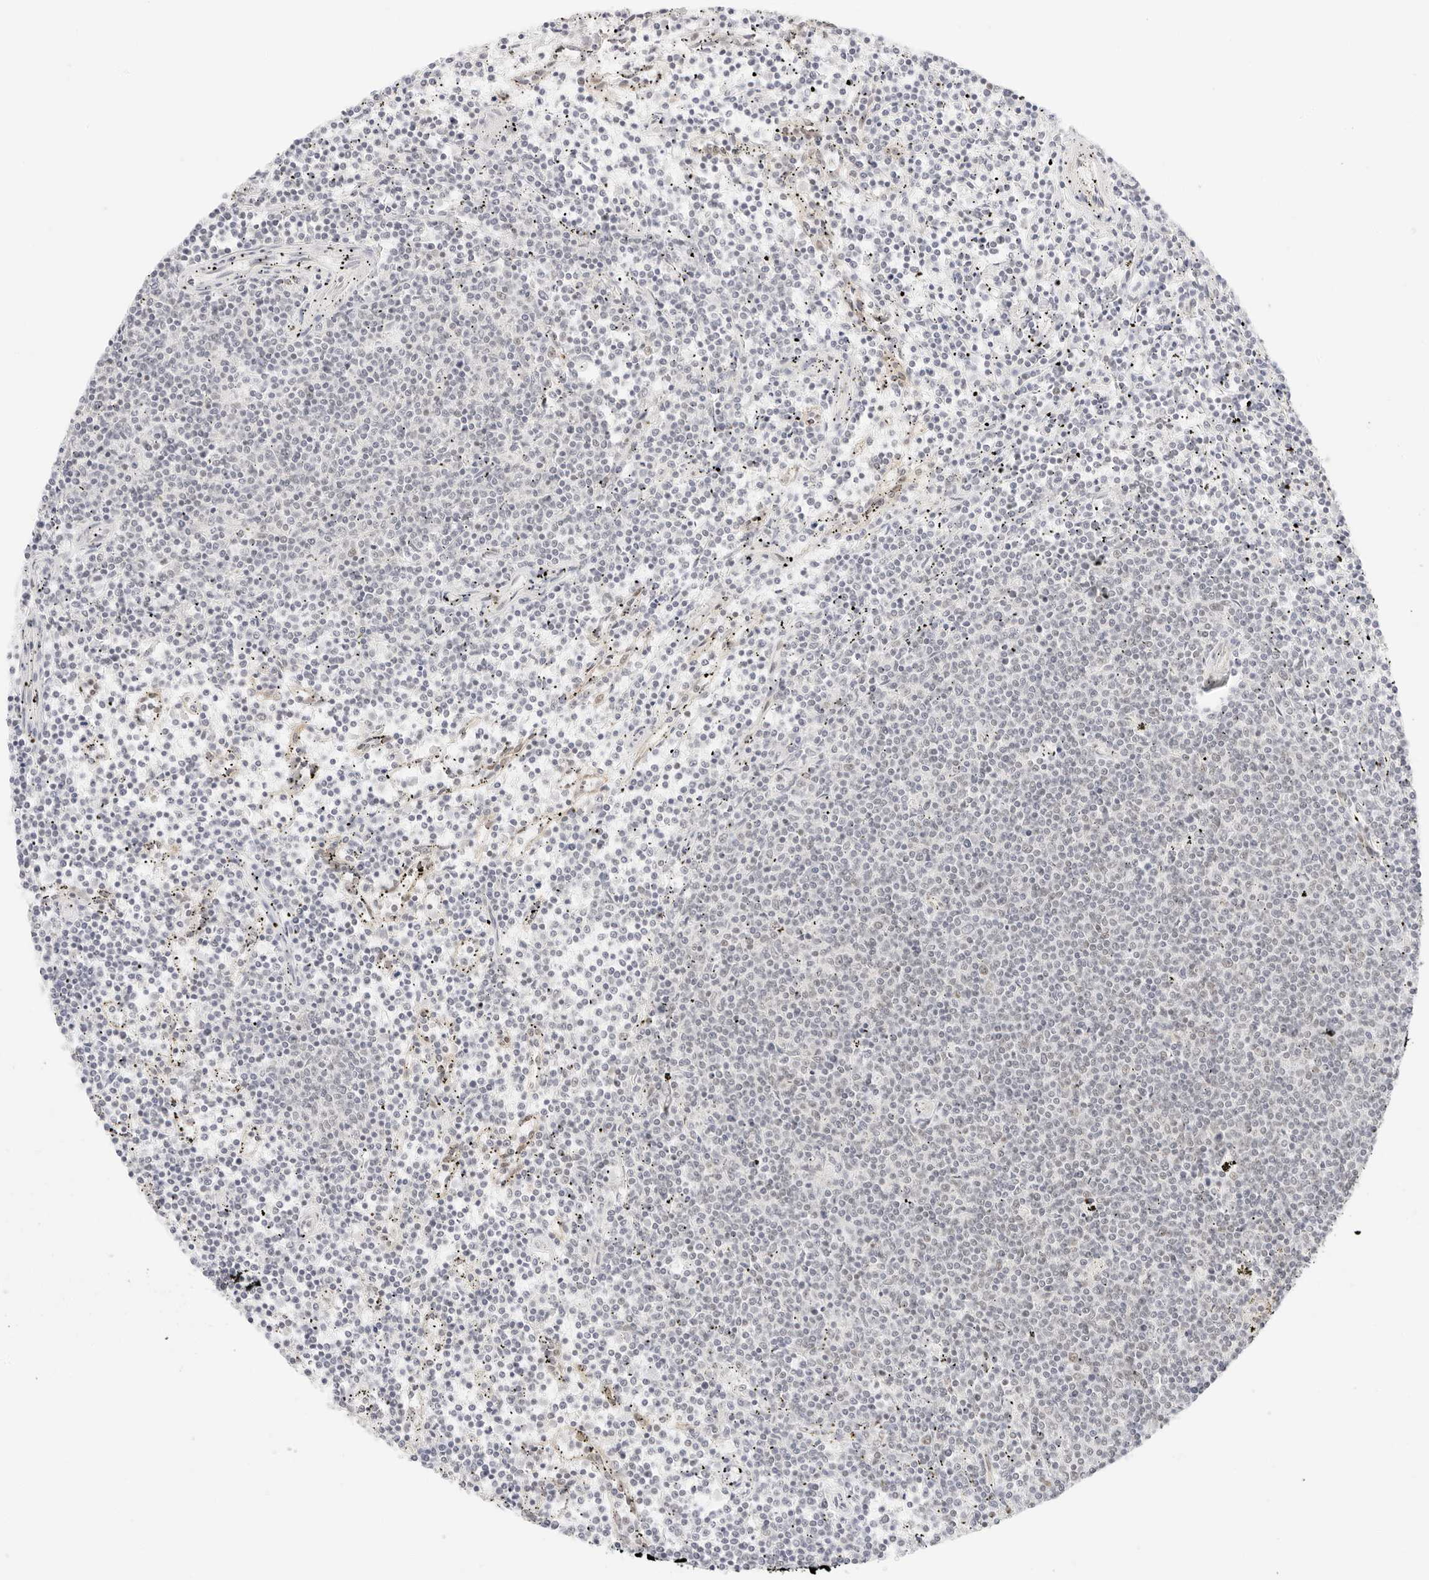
{"staining": {"intensity": "negative", "quantity": "none", "location": "none"}, "tissue": "lymphoma", "cell_type": "Tumor cells", "image_type": "cancer", "snomed": [{"axis": "morphology", "description": "Malignant lymphoma, non-Hodgkin's type, Low grade"}, {"axis": "topography", "description": "Spleen"}], "caption": "A high-resolution histopathology image shows IHC staining of malignant lymphoma, non-Hodgkin's type (low-grade), which reveals no significant staining in tumor cells.", "gene": "ITGA6", "patient": {"sex": "female", "age": 50}}